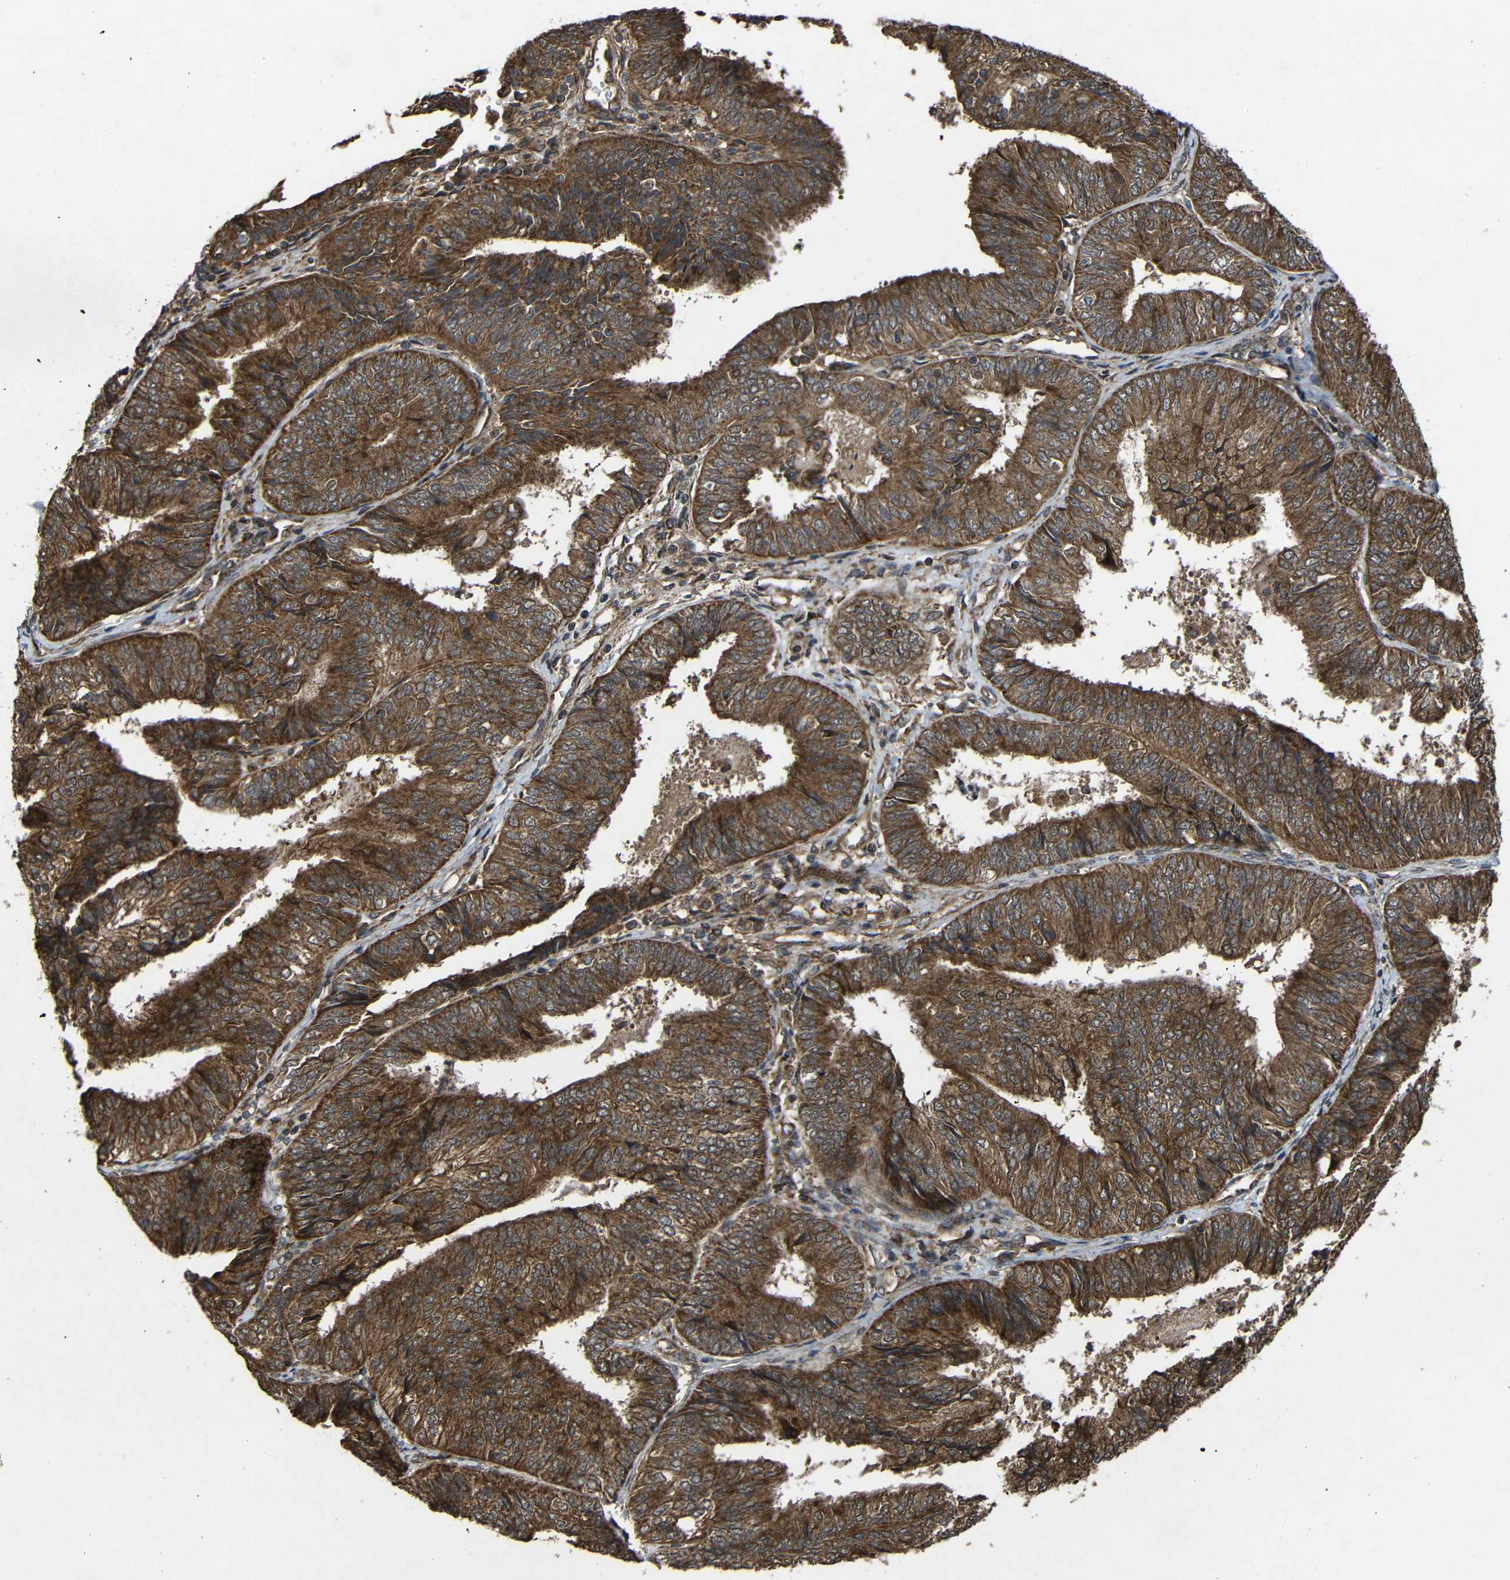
{"staining": {"intensity": "strong", "quantity": ">75%", "location": "cytoplasmic/membranous"}, "tissue": "endometrial cancer", "cell_type": "Tumor cells", "image_type": "cancer", "snomed": [{"axis": "morphology", "description": "Adenocarcinoma, NOS"}, {"axis": "topography", "description": "Endometrium"}], "caption": "Endometrial cancer stained with IHC demonstrates strong cytoplasmic/membranous positivity in about >75% of tumor cells.", "gene": "C1GALT1", "patient": {"sex": "female", "age": 58}}